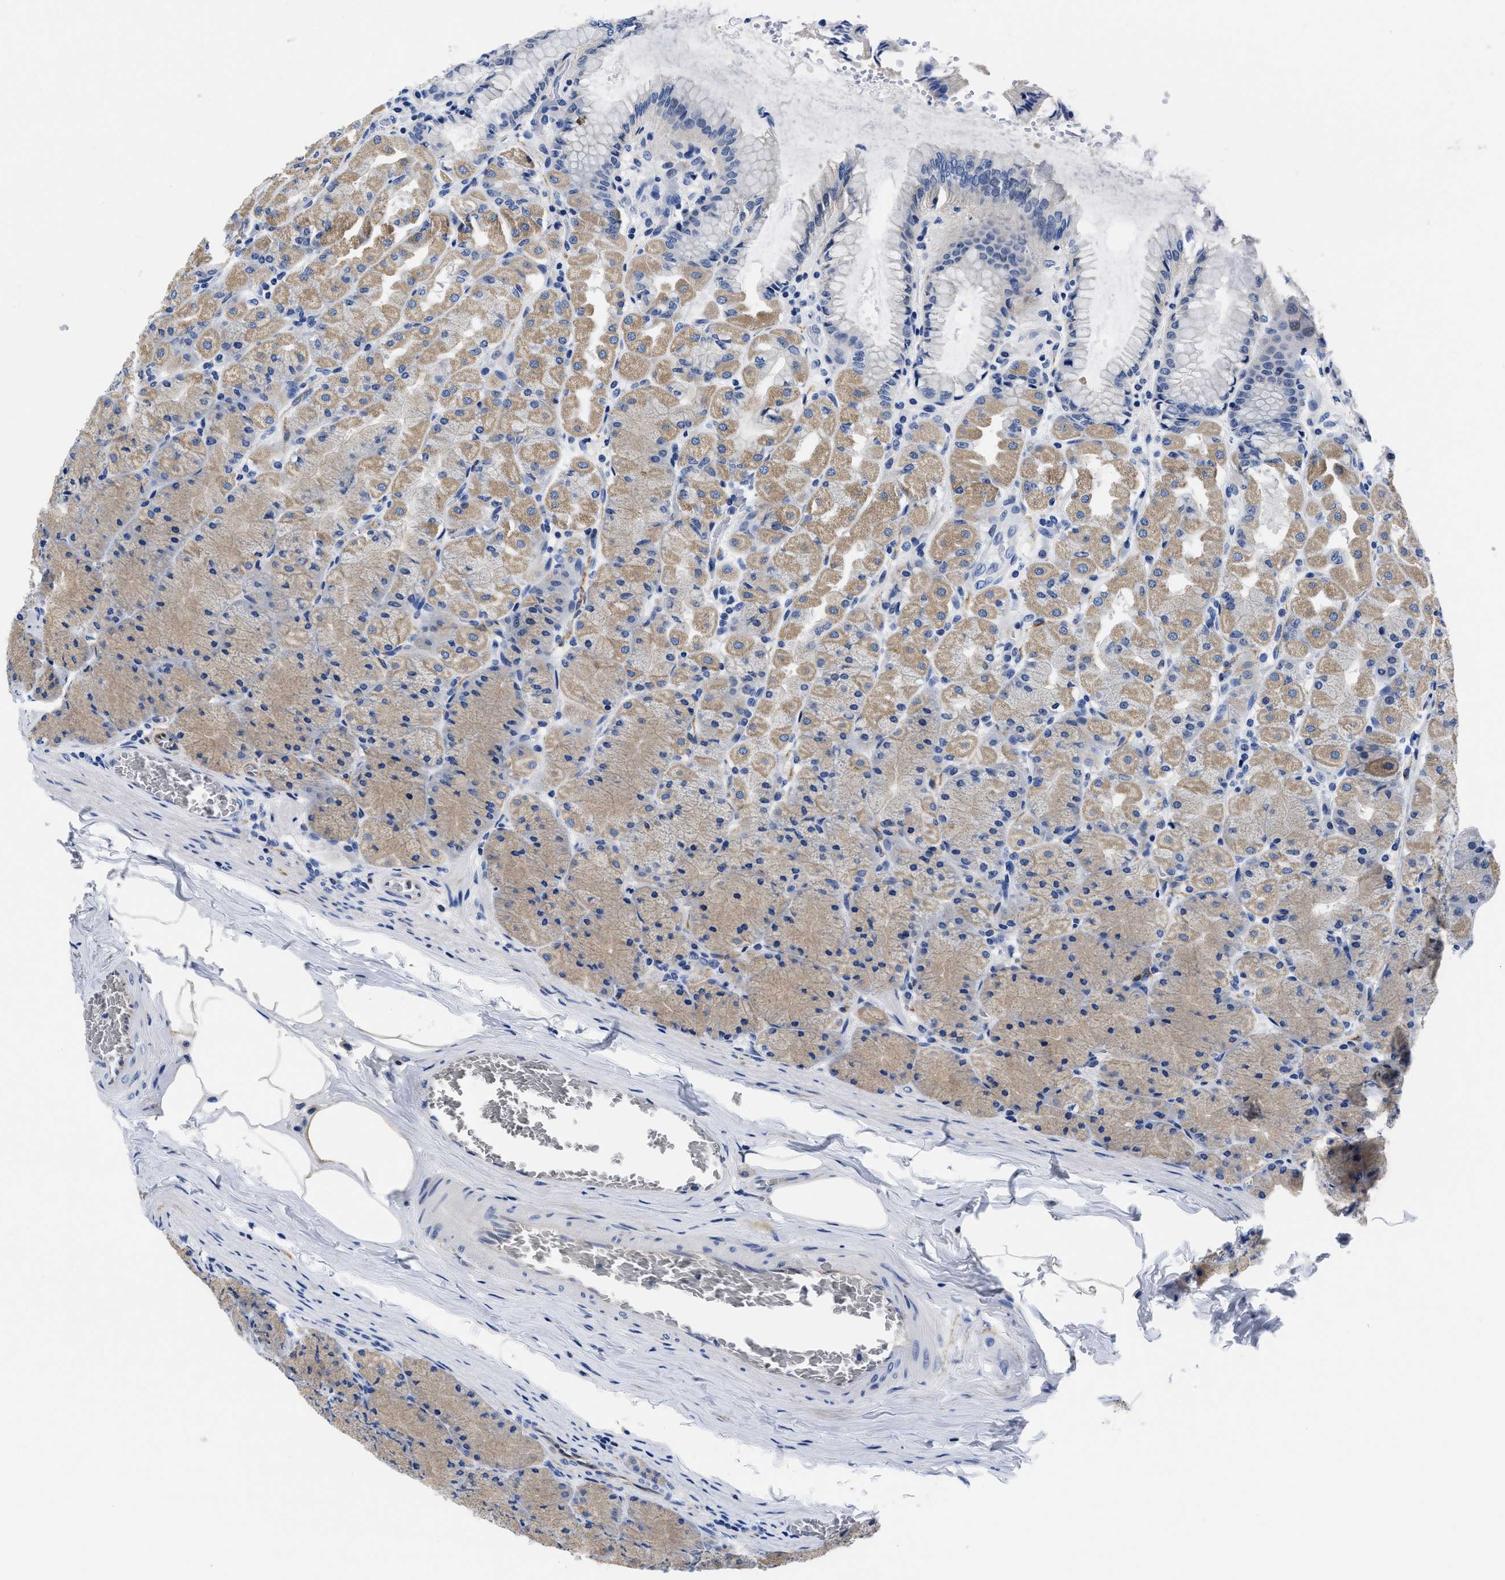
{"staining": {"intensity": "moderate", "quantity": ">75%", "location": "cytoplasmic/membranous"}, "tissue": "stomach", "cell_type": "Glandular cells", "image_type": "normal", "snomed": [{"axis": "morphology", "description": "Normal tissue, NOS"}, {"axis": "topography", "description": "Stomach, upper"}], "caption": "The photomicrograph displays a brown stain indicating the presence of a protein in the cytoplasmic/membranous of glandular cells in stomach.", "gene": "SLC35F1", "patient": {"sex": "female", "age": 56}}